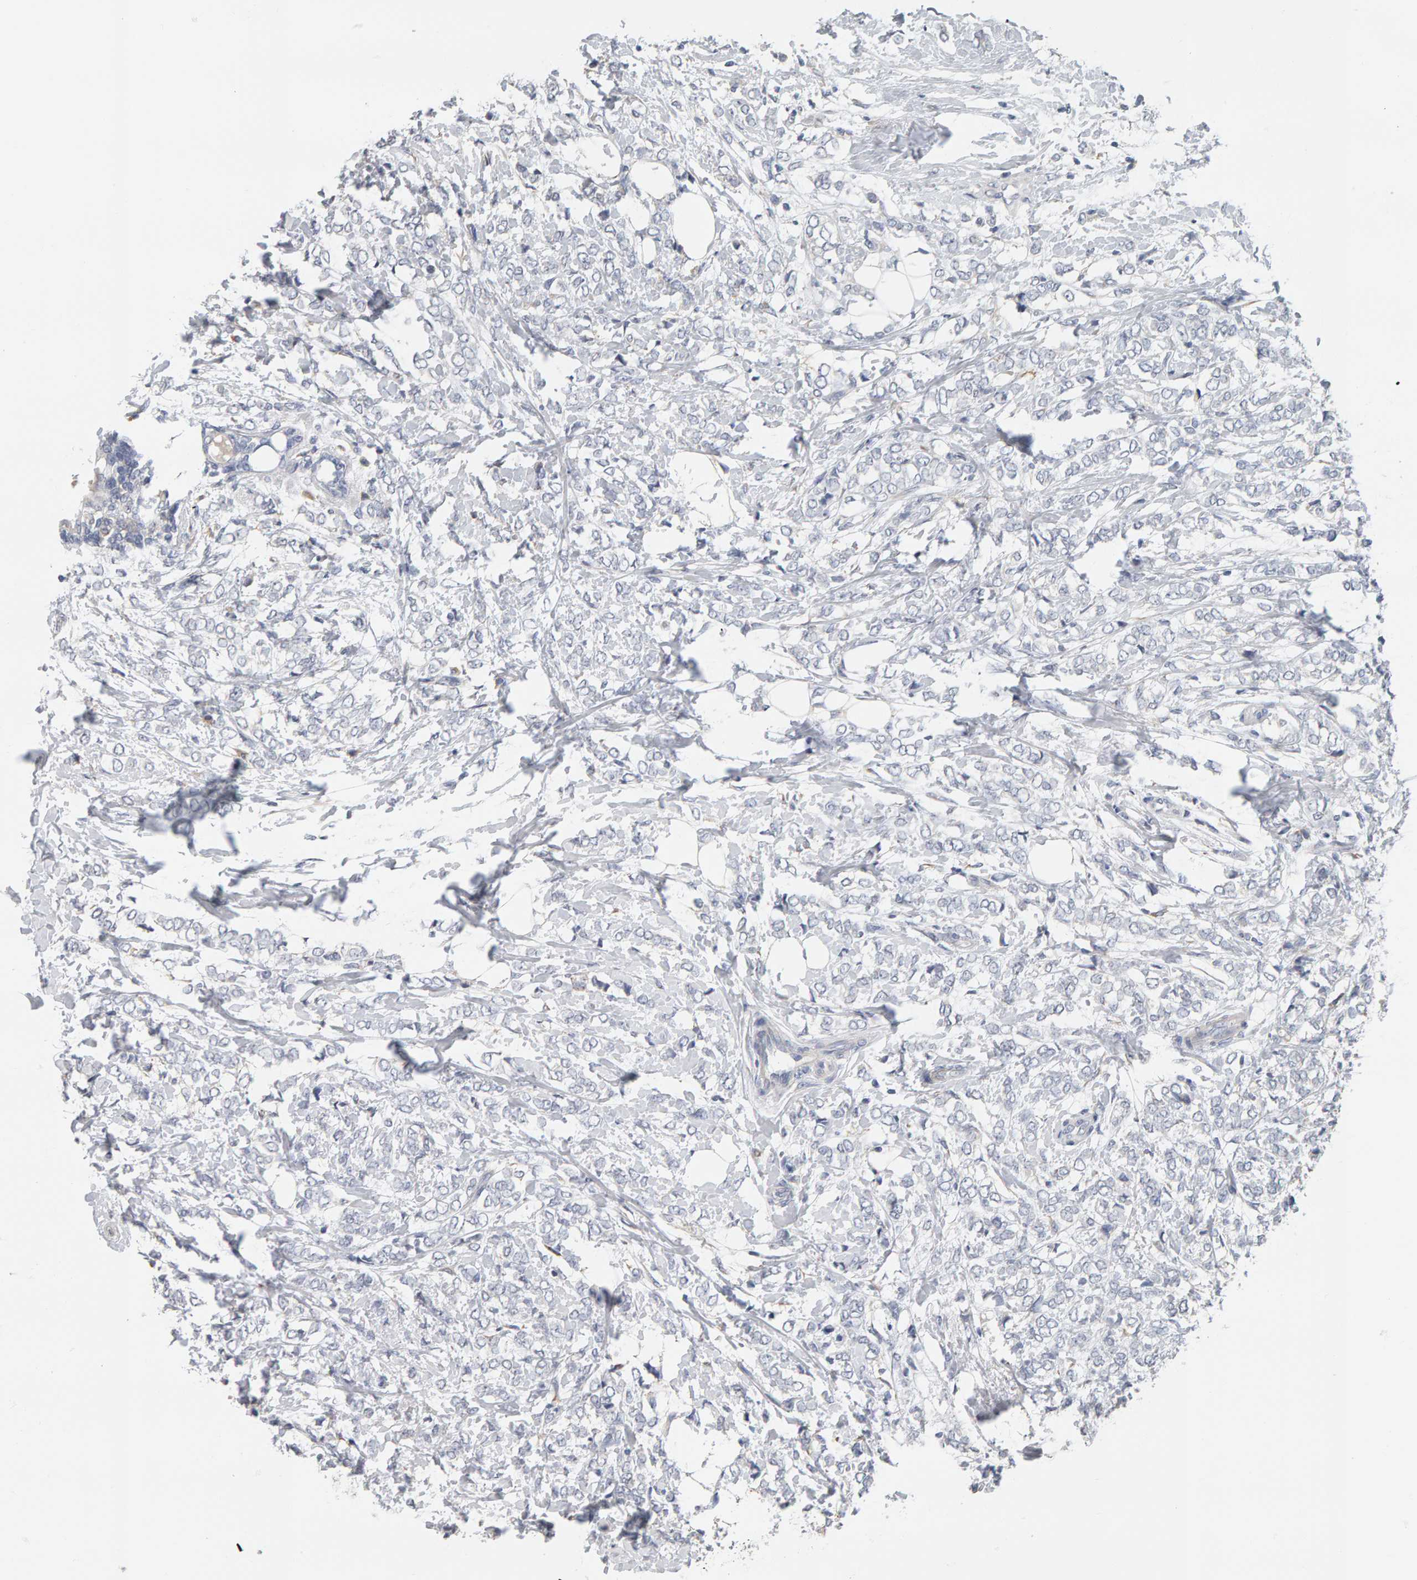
{"staining": {"intensity": "negative", "quantity": "none", "location": "none"}, "tissue": "breast cancer", "cell_type": "Tumor cells", "image_type": "cancer", "snomed": [{"axis": "morphology", "description": "Normal tissue, NOS"}, {"axis": "morphology", "description": "Lobular carcinoma"}, {"axis": "topography", "description": "Breast"}], "caption": "Lobular carcinoma (breast) stained for a protein using immunohistochemistry (IHC) reveals no positivity tumor cells.", "gene": "ADHFE1", "patient": {"sex": "female", "age": 47}}